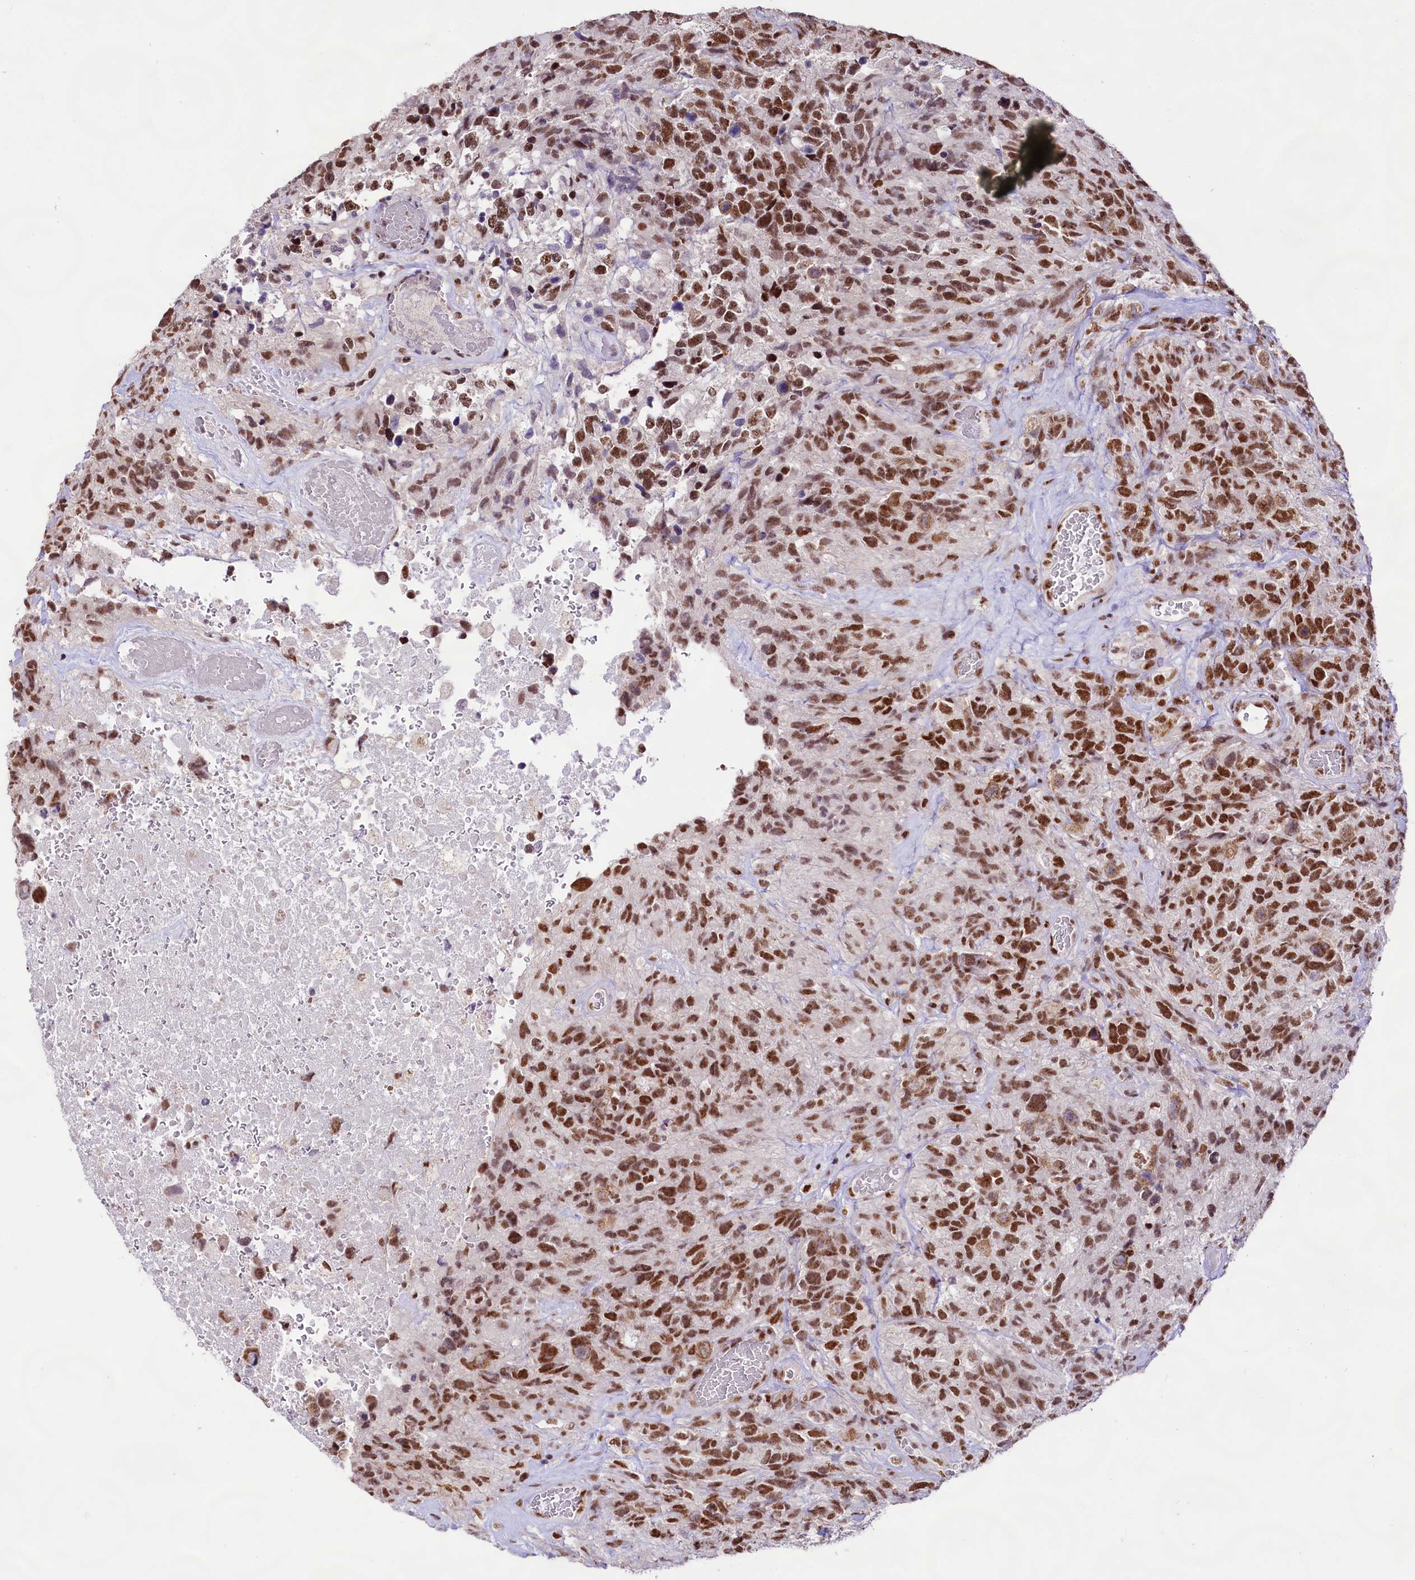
{"staining": {"intensity": "moderate", "quantity": ">75%", "location": "nuclear"}, "tissue": "glioma", "cell_type": "Tumor cells", "image_type": "cancer", "snomed": [{"axis": "morphology", "description": "Glioma, malignant, High grade"}, {"axis": "topography", "description": "Brain"}], "caption": "High-grade glioma (malignant) stained with a brown dye demonstrates moderate nuclear positive positivity in about >75% of tumor cells.", "gene": "HIRA", "patient": {"sex": "male", "age": 69}}